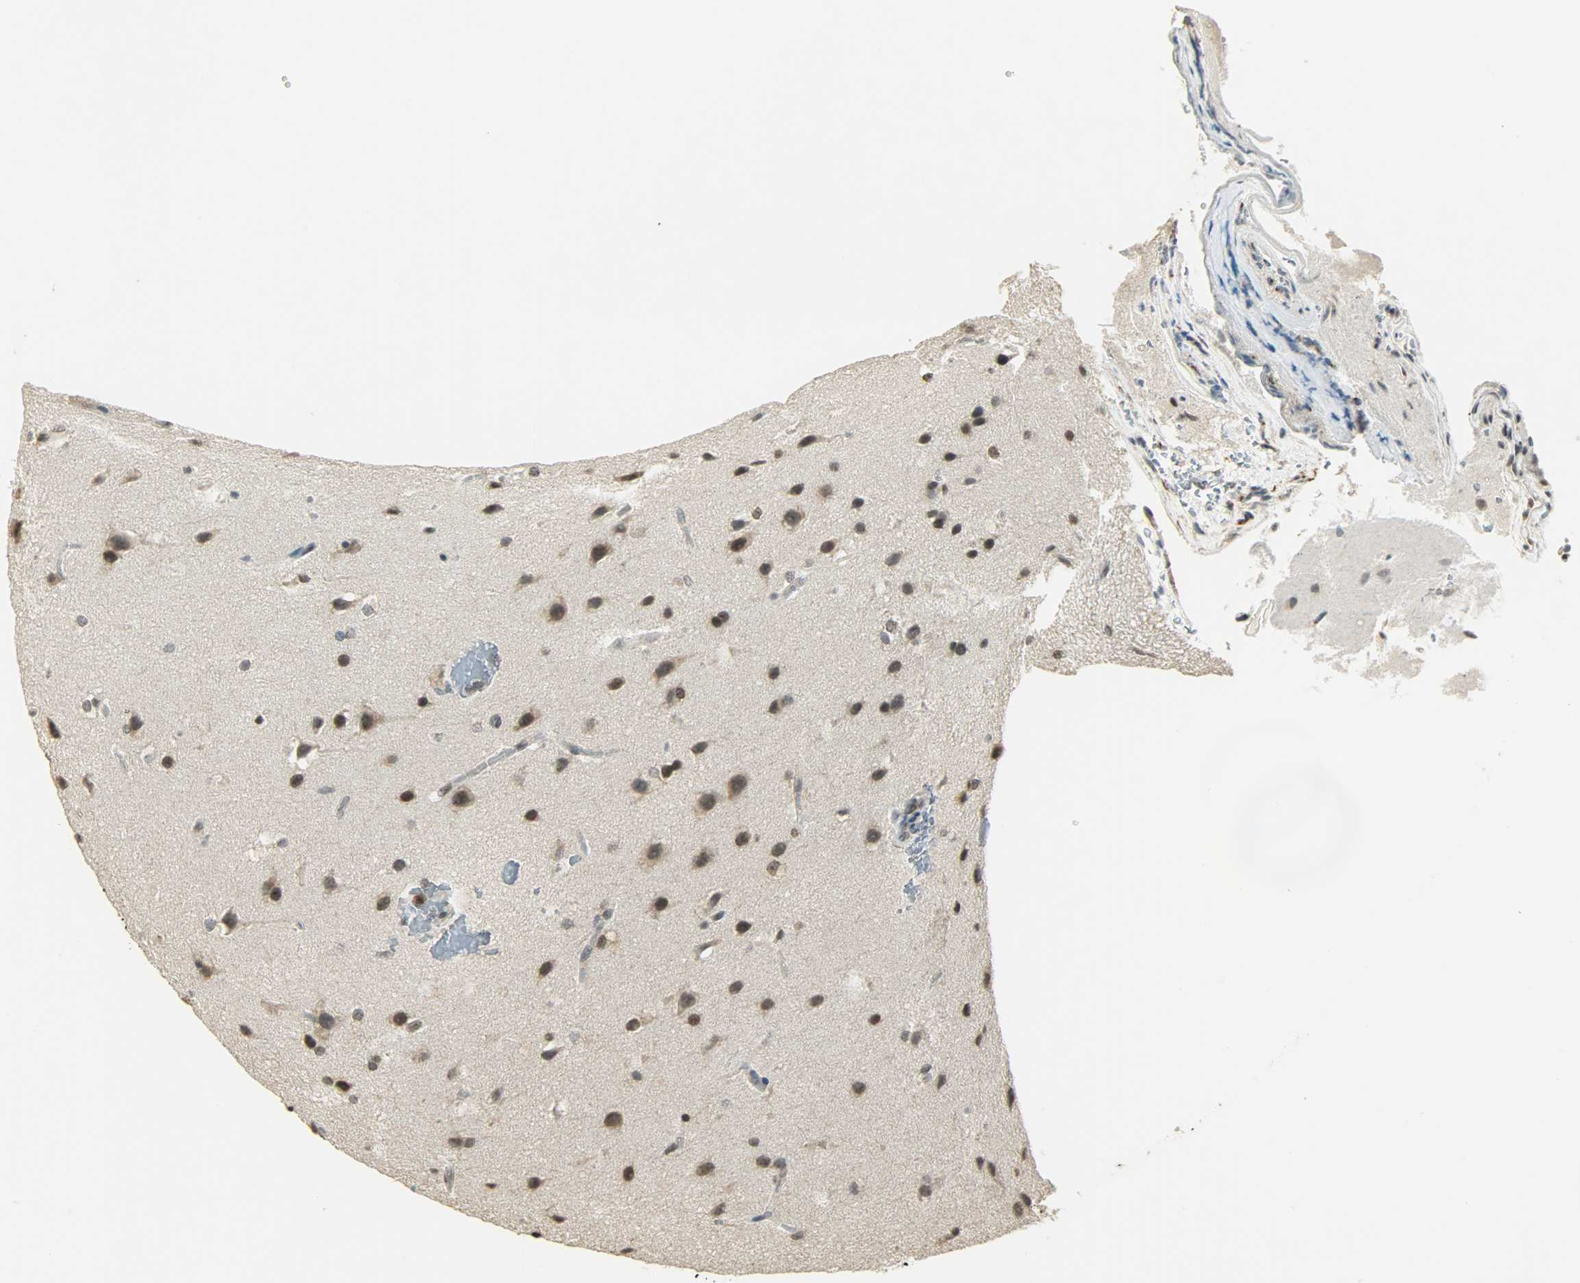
{"staining": {"intensity": "moderate", "quantity": "25%-75%", "location": "nuclear"}, "tissue": "glioma", "cell_type": "Tumor cells", "image_type": "cancer", "snomed": [{"axis": "morphology", "description": "Glioma, malignant, Low grade"}, {"axis": "topography", "description": "Cerebral cortex"}], "caption": "Human glioma stained with a brown dye displays moderate nuclear positive staining in approximately 25%-75% of tumor cells.", "gene": "SMARCA5", "patient": {"sex": "female", "age": 47}}